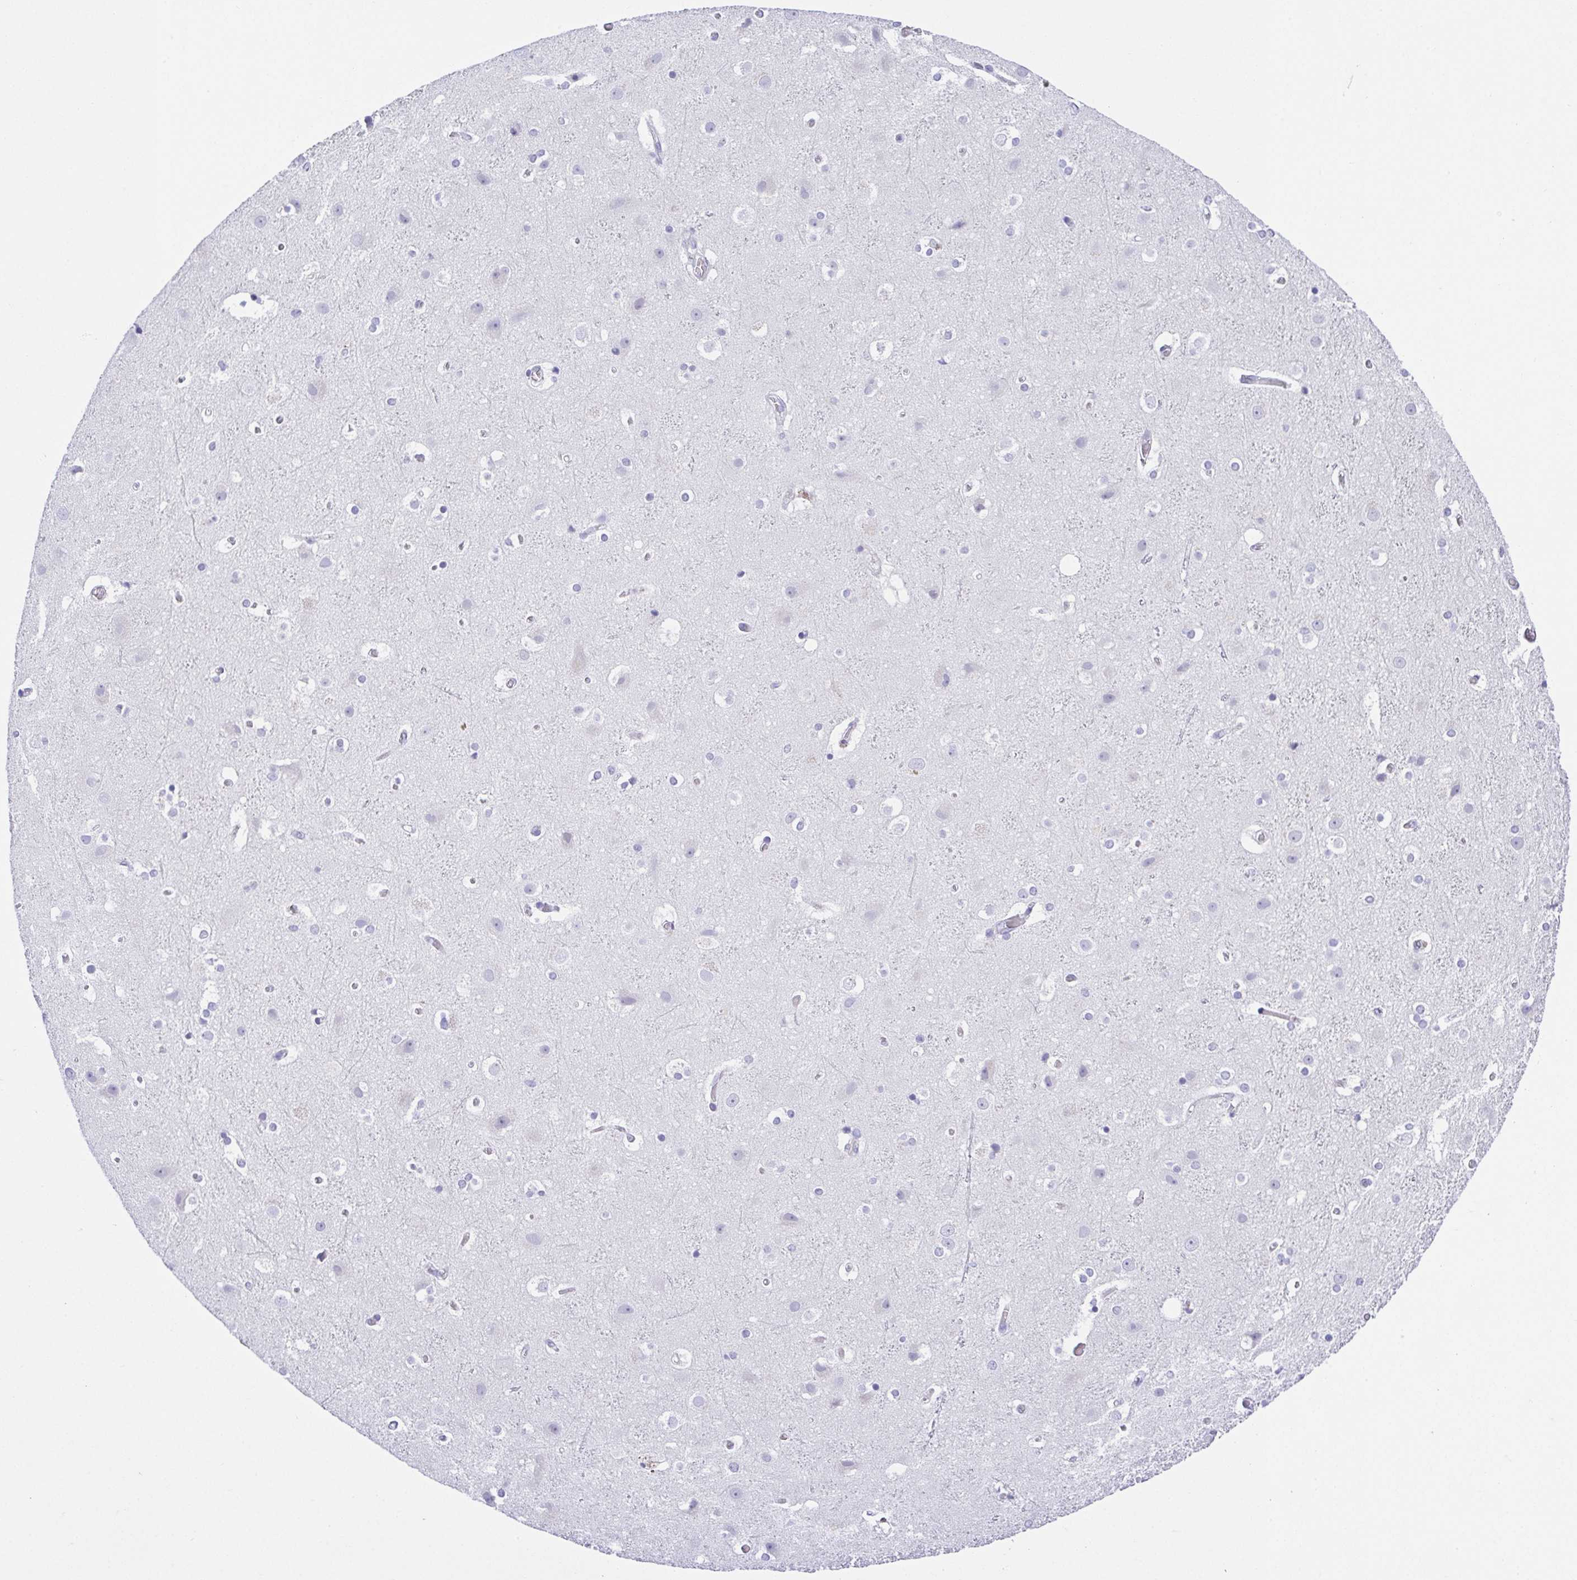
{"staining": {"intensity": "negative", "quantity": "none", "location": "none"}, "tissue": "cerebral cortex", "cell_type": "Endothelial cells", "image_type": "normal", "snomed": [{"axis": "morphology", "description": "Normal tissue, NOS"}, {"axis": "topography", "description": "Cerebral cortex"}], "caption": "The photomicrograph exhibits no staining of endothelial cells in benign cerebral cortex.", "gene": "LUZP4", "patient": {"sex": "female", "age": 52}}